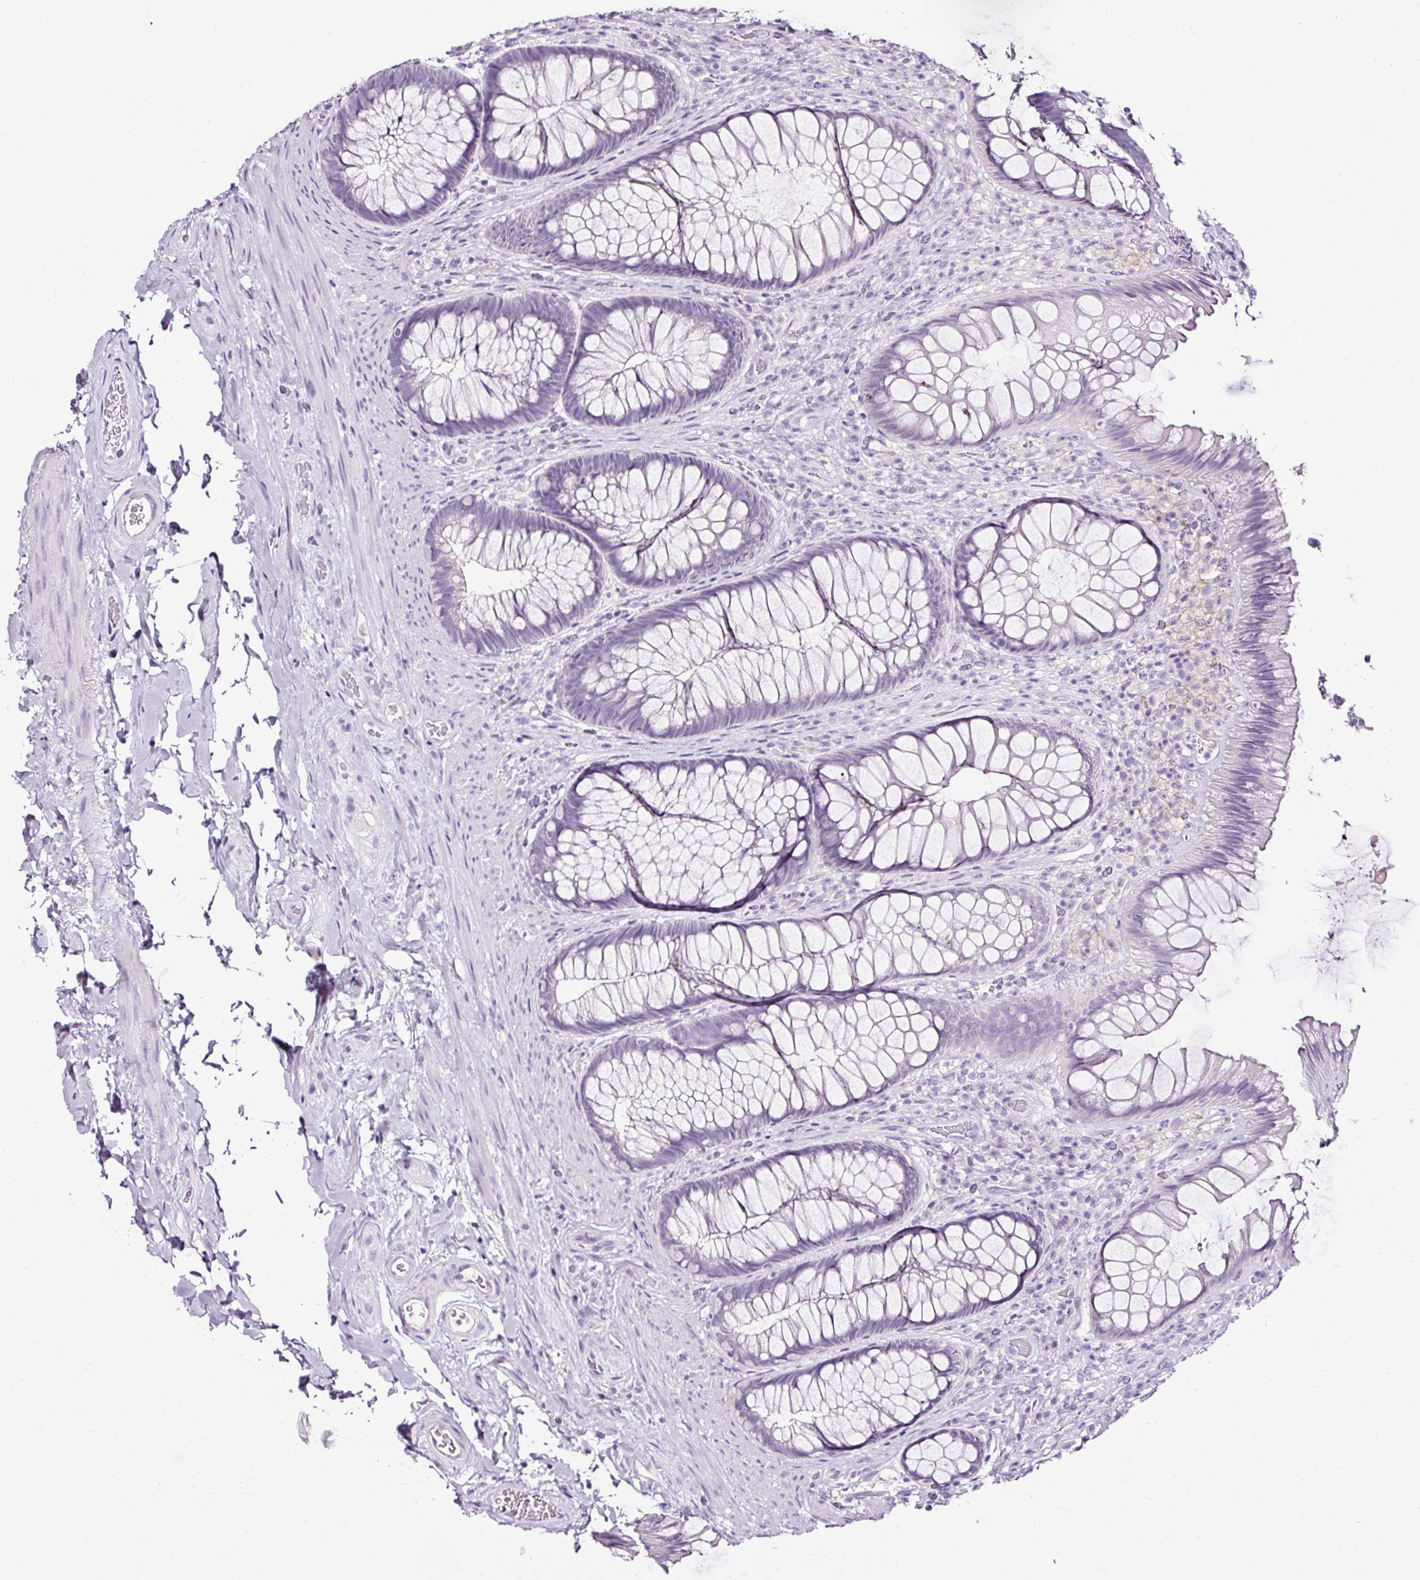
{"staining": {"intensity": "negative", "quantity": "none", "location": "none"}, "tissue": "rectum", "cell_type": "Glandular cells", "image_type": "normal", "snomed": [{"axis": "morphology", "description": "Normal tissue, NOS"}, {"axis": "topography", "description": "Rectum"}], "caption": "This is an IHC micrograph of benign human rectum. There is no positivity in glandular cells.", "gene": "SLC7A8", "patient": {"sex": "male", "age": 53}}